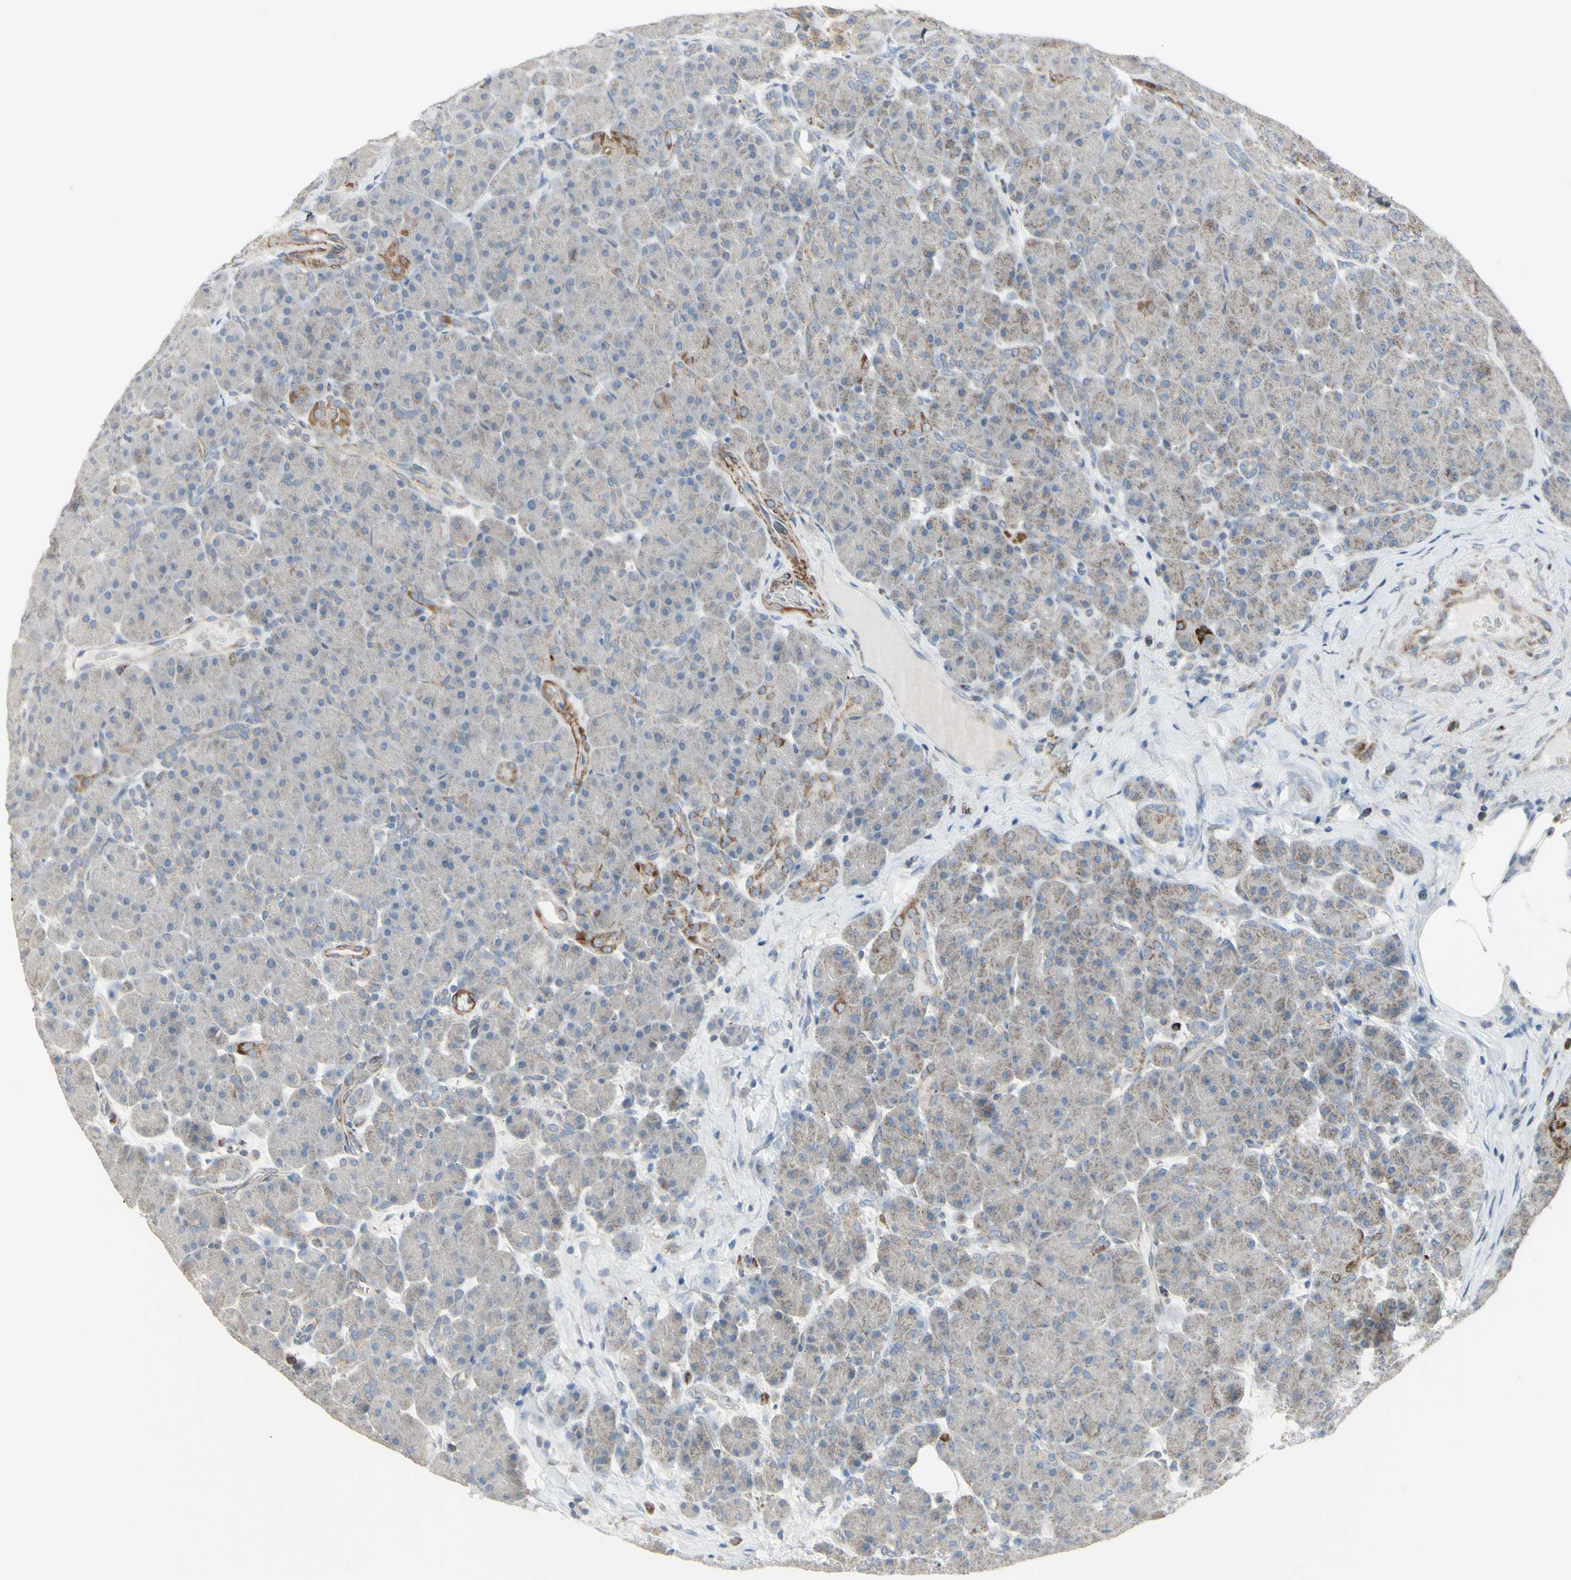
{"staining": {"intensity": "moderate", "quantity": ">75%", "location": "cytoplasmic/membranous"}, "tissue": "pancreas", "cell_type": "Exocrine glandular cells", "image_type": "normal", "snomed": [{"axis": "morphology", "description": "Normal tissue, NOS"}, {"axis": "topography", "description": "Pancreas"}], "caption": "Benign pancreas displays moderate cytoplasmic/membranous expression in about >75% of exocrine glandular cells, visualized by immunohistochemistry. The staining is performed using DAB brown chromogen to label protein expression. The nuclei are counter-stained blue using hematoxylin.", "gene": "FAM171B", "patient": {"sex": "male", "age": 66}}